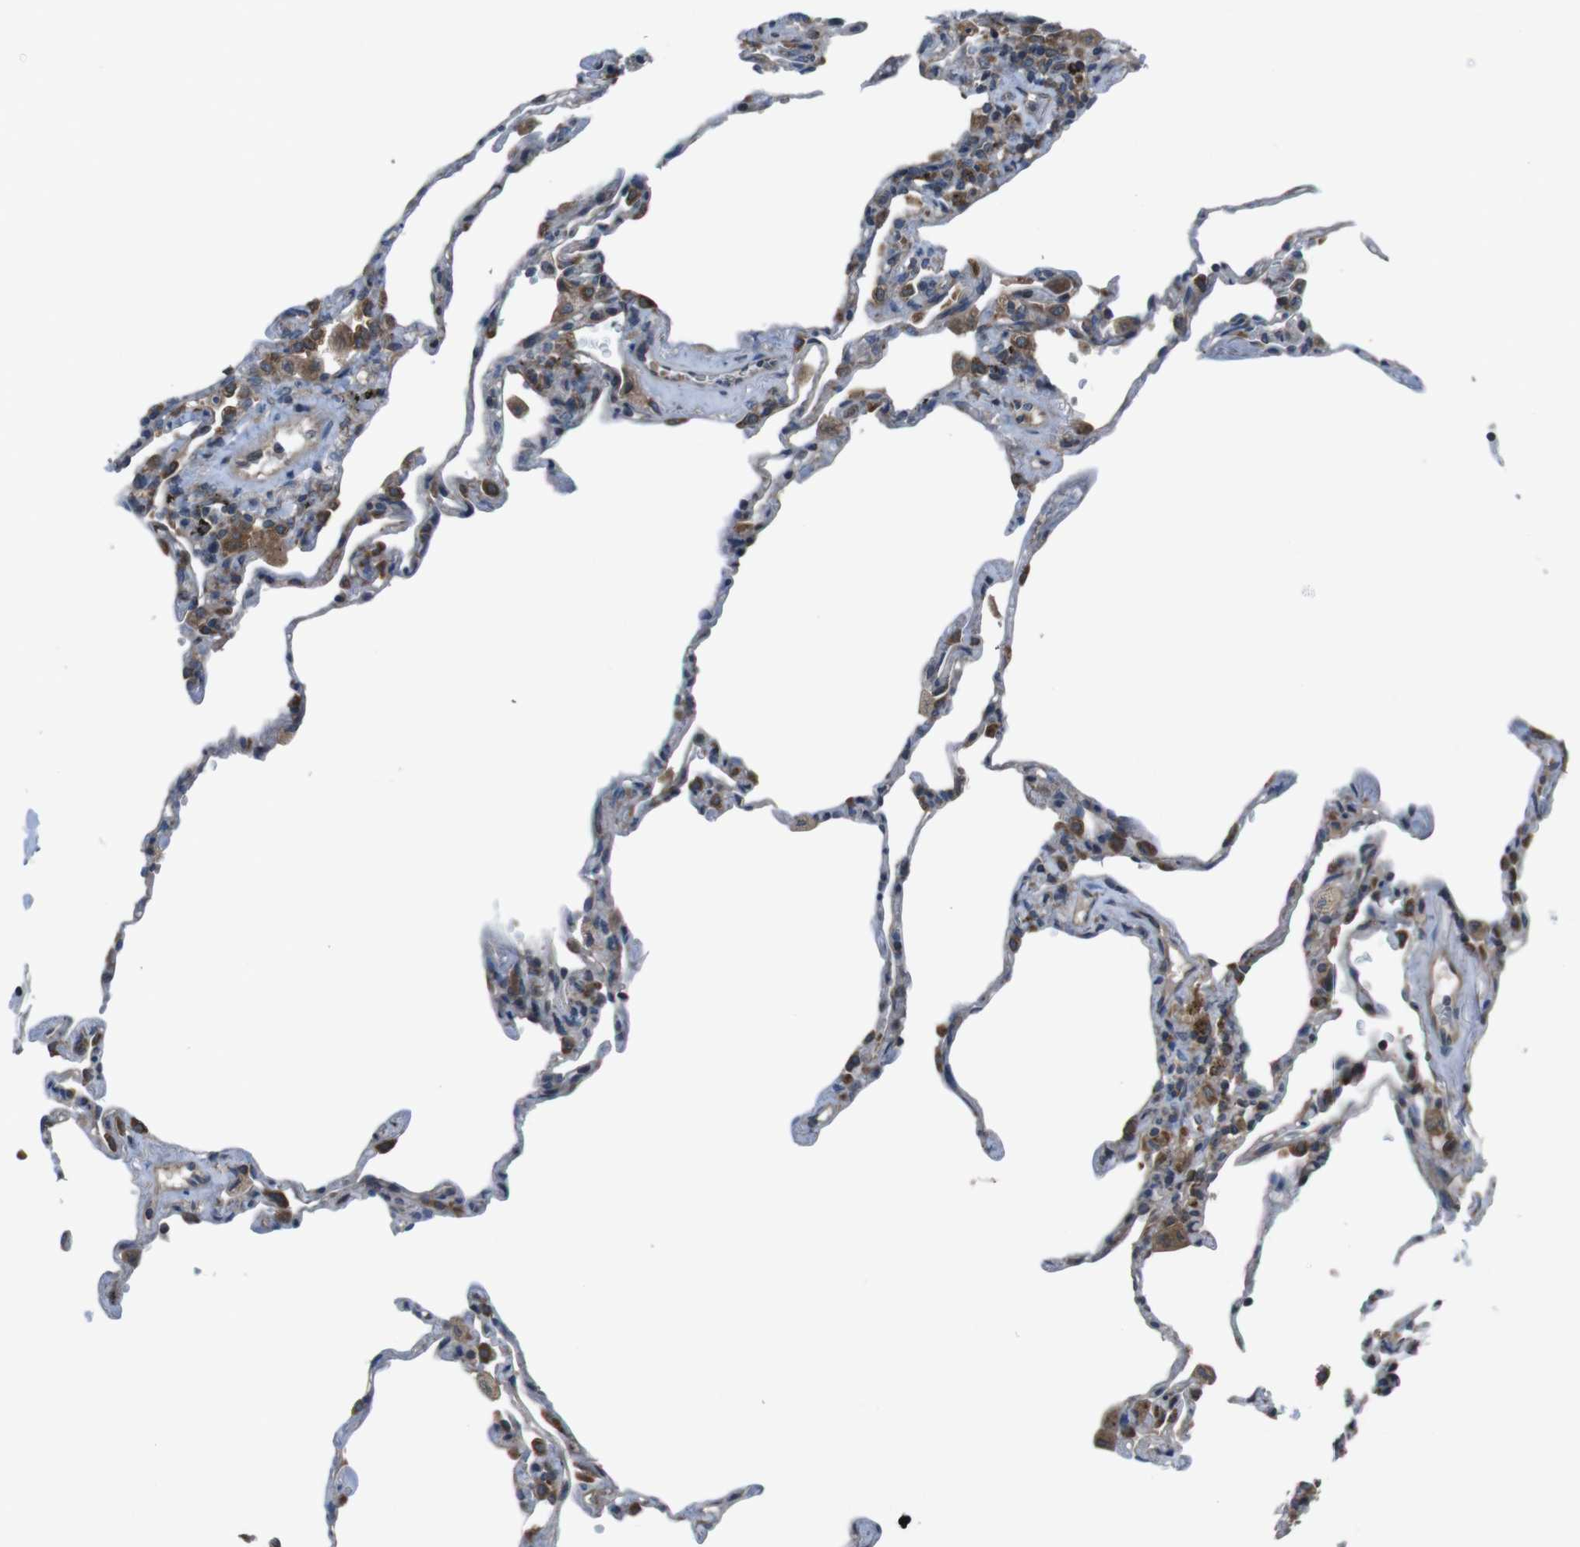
{"staining": {"intensity": "moderate", "quantity": "<25%", "location": "cytoplasmic/membranous"}, "tissue": "lung", "cell_type": "Alveolar cells", "image_type": "normal", "snomed": [{"axis": "morphology", "description": "Normal tissue, NOS"}, {"axis": "topography", "description": "Lung"}], "caption": "A high-resolution photomicrograph shows IHC staining of unremarkable lung, which displays moderate cytoplasmic/membranous positivity in about <25% of alveolar cells.", "gene": "SSR3", "patient": {"sex": "male", "age": 59}}